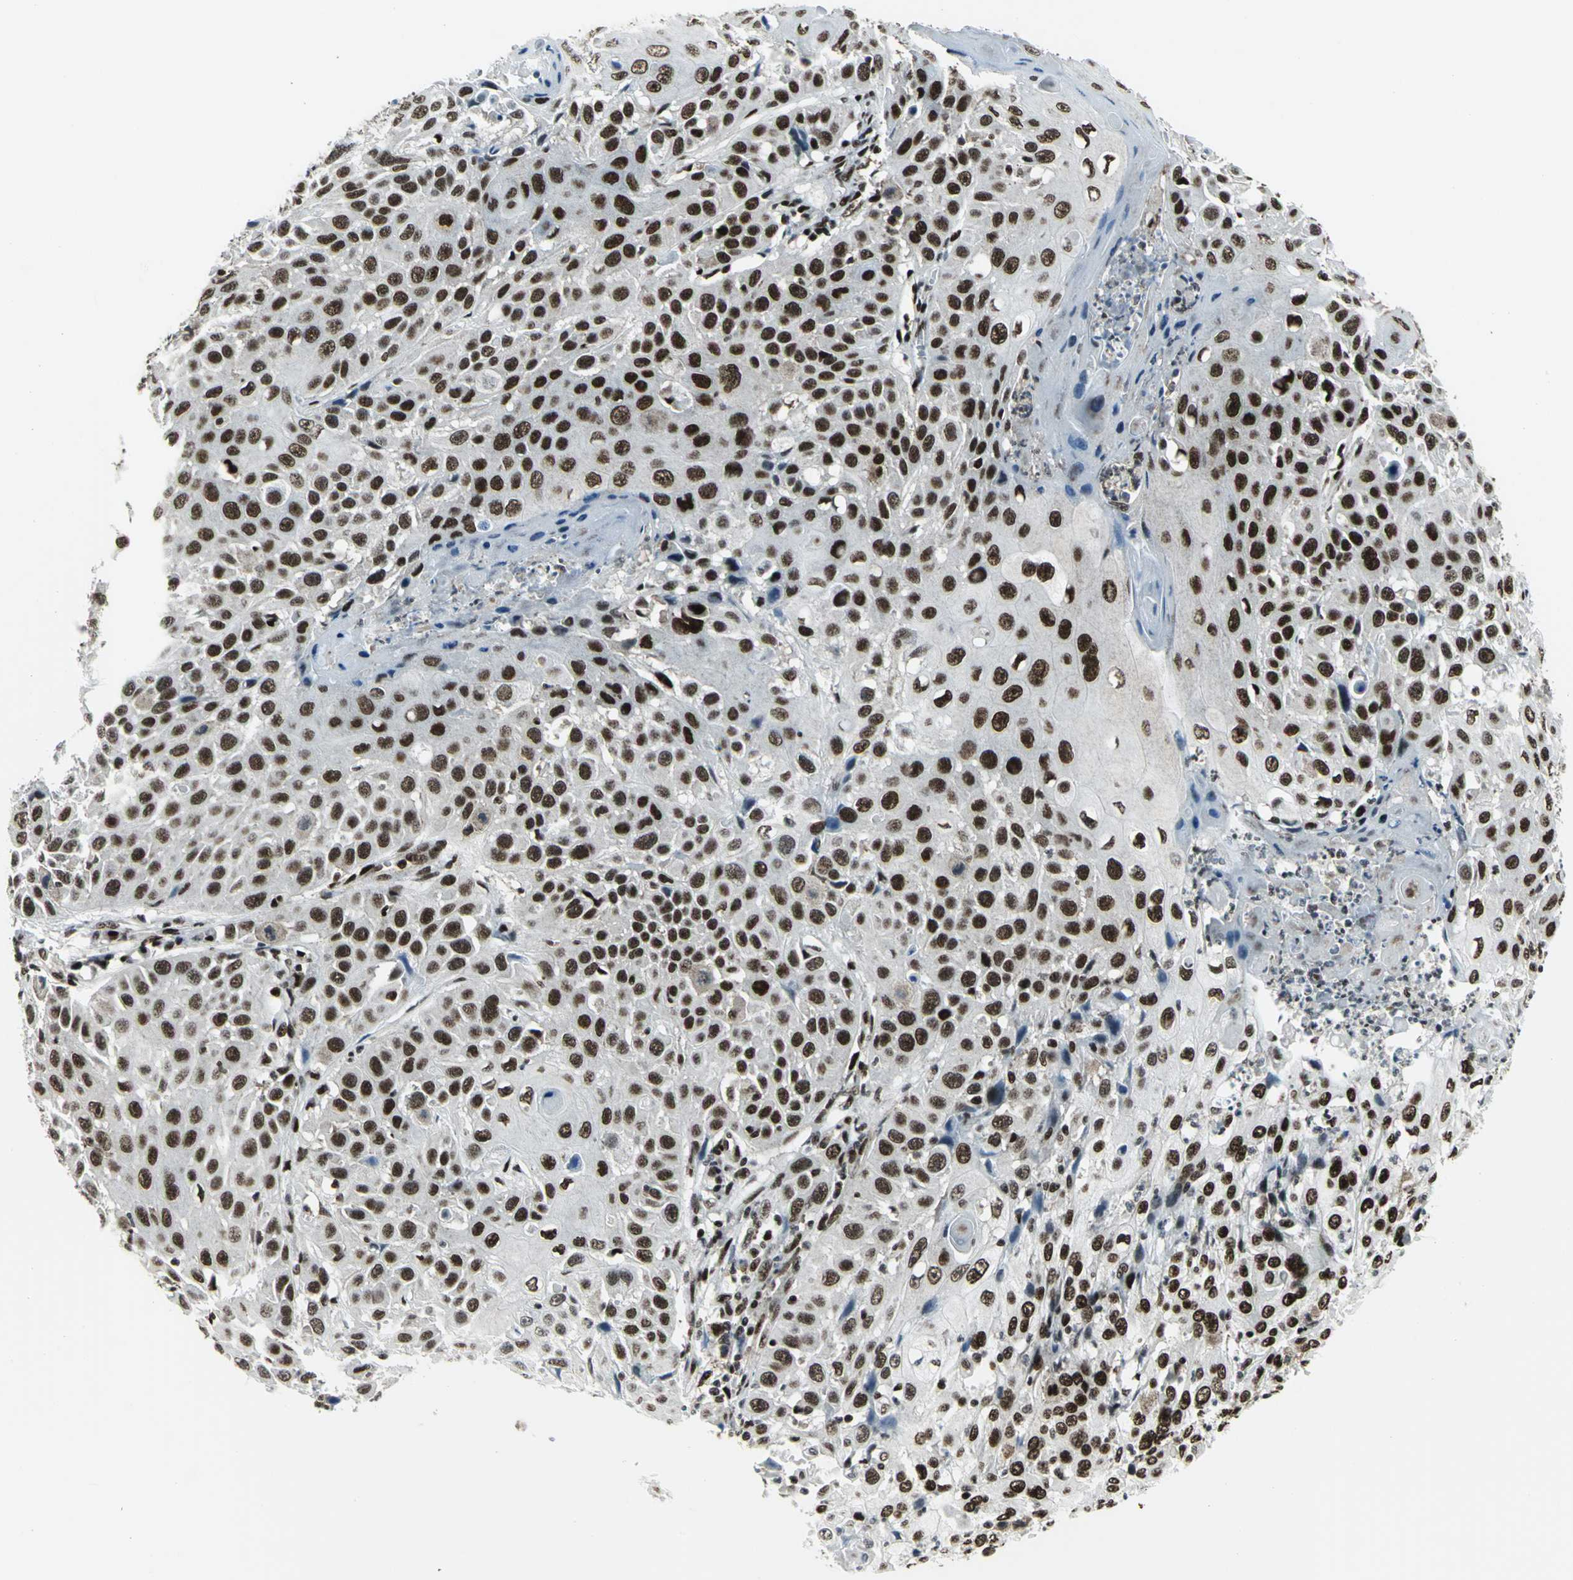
{"staining": {"intensity": "strong", "quantity": ">75%", "location": "nuclear"}, "tissue": "cervical cancer", "cell_type": "Tumor cells", "image_type": "cancer", "snomed": [{"axis": "morphology", "description": "Squamous cell carcinoma, NOS"}, {"axis": "topography", "description": "Cervix"}], "caption": "Immunohistochemical staining of human squamous cell carcinoma (cervical) exhibits high levels of strong nuclear protein positivity in approximately >75% of tumor cells.", "gene": "SMARCA4", "patient": {"sex": "female", "age": 39}}